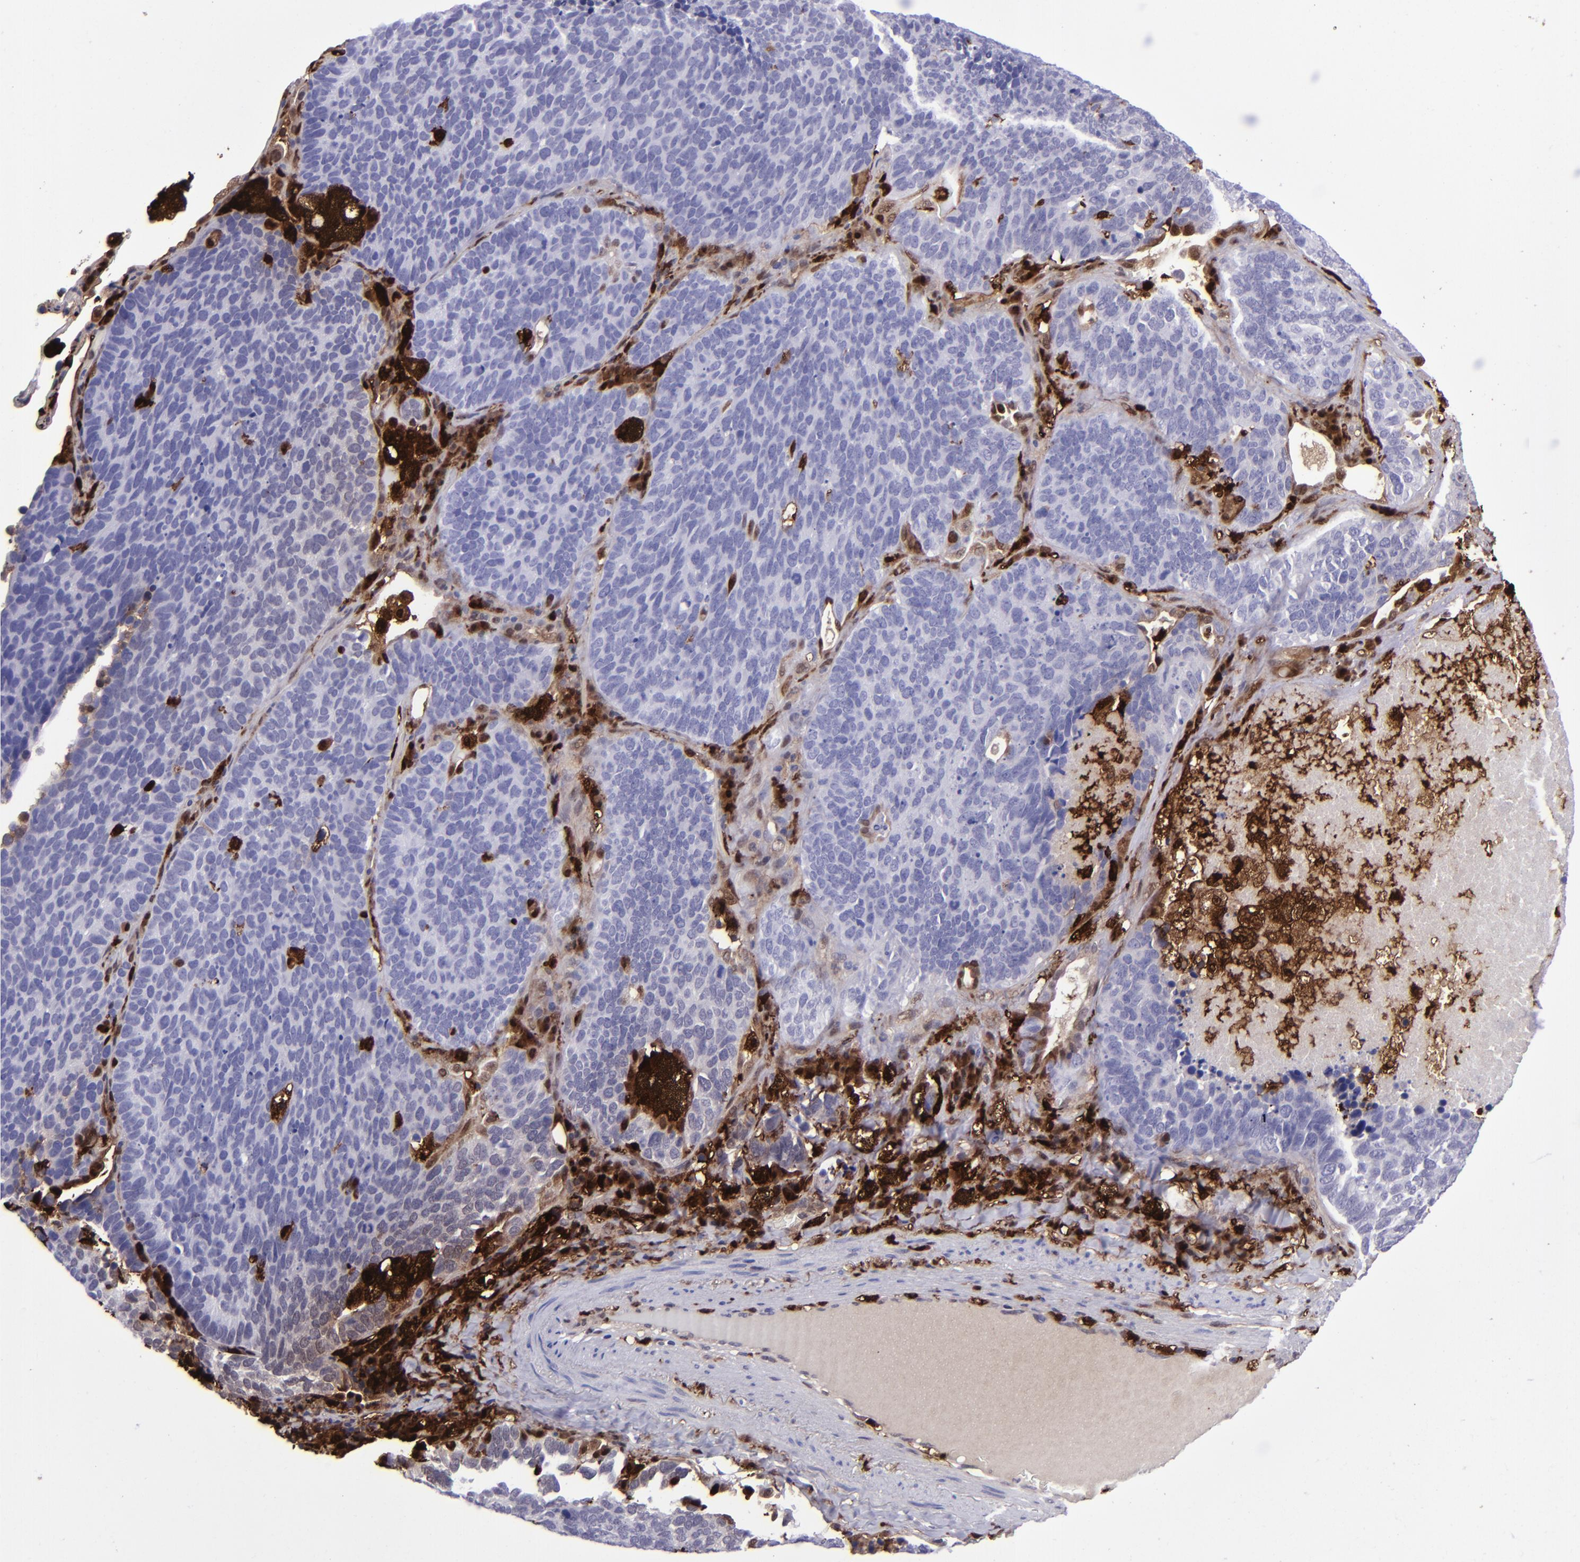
{"staining": {"intensity": "negative", "quantity": "none", "location": "none"}, "tissue": "lung cancer", "cell_type": "Tumor cells", "image_type": "cancer", "snomed": [{"axis": "morphology", "description": "Neoplasm, malignant, NOS"}, {"axis": "topography", "description": "Lung"}], "caption": "Tumor cells are negative for protein expression in human lung cancer.", "gene": "TYMP", "patient": {"sex": "female", "age": 75}}